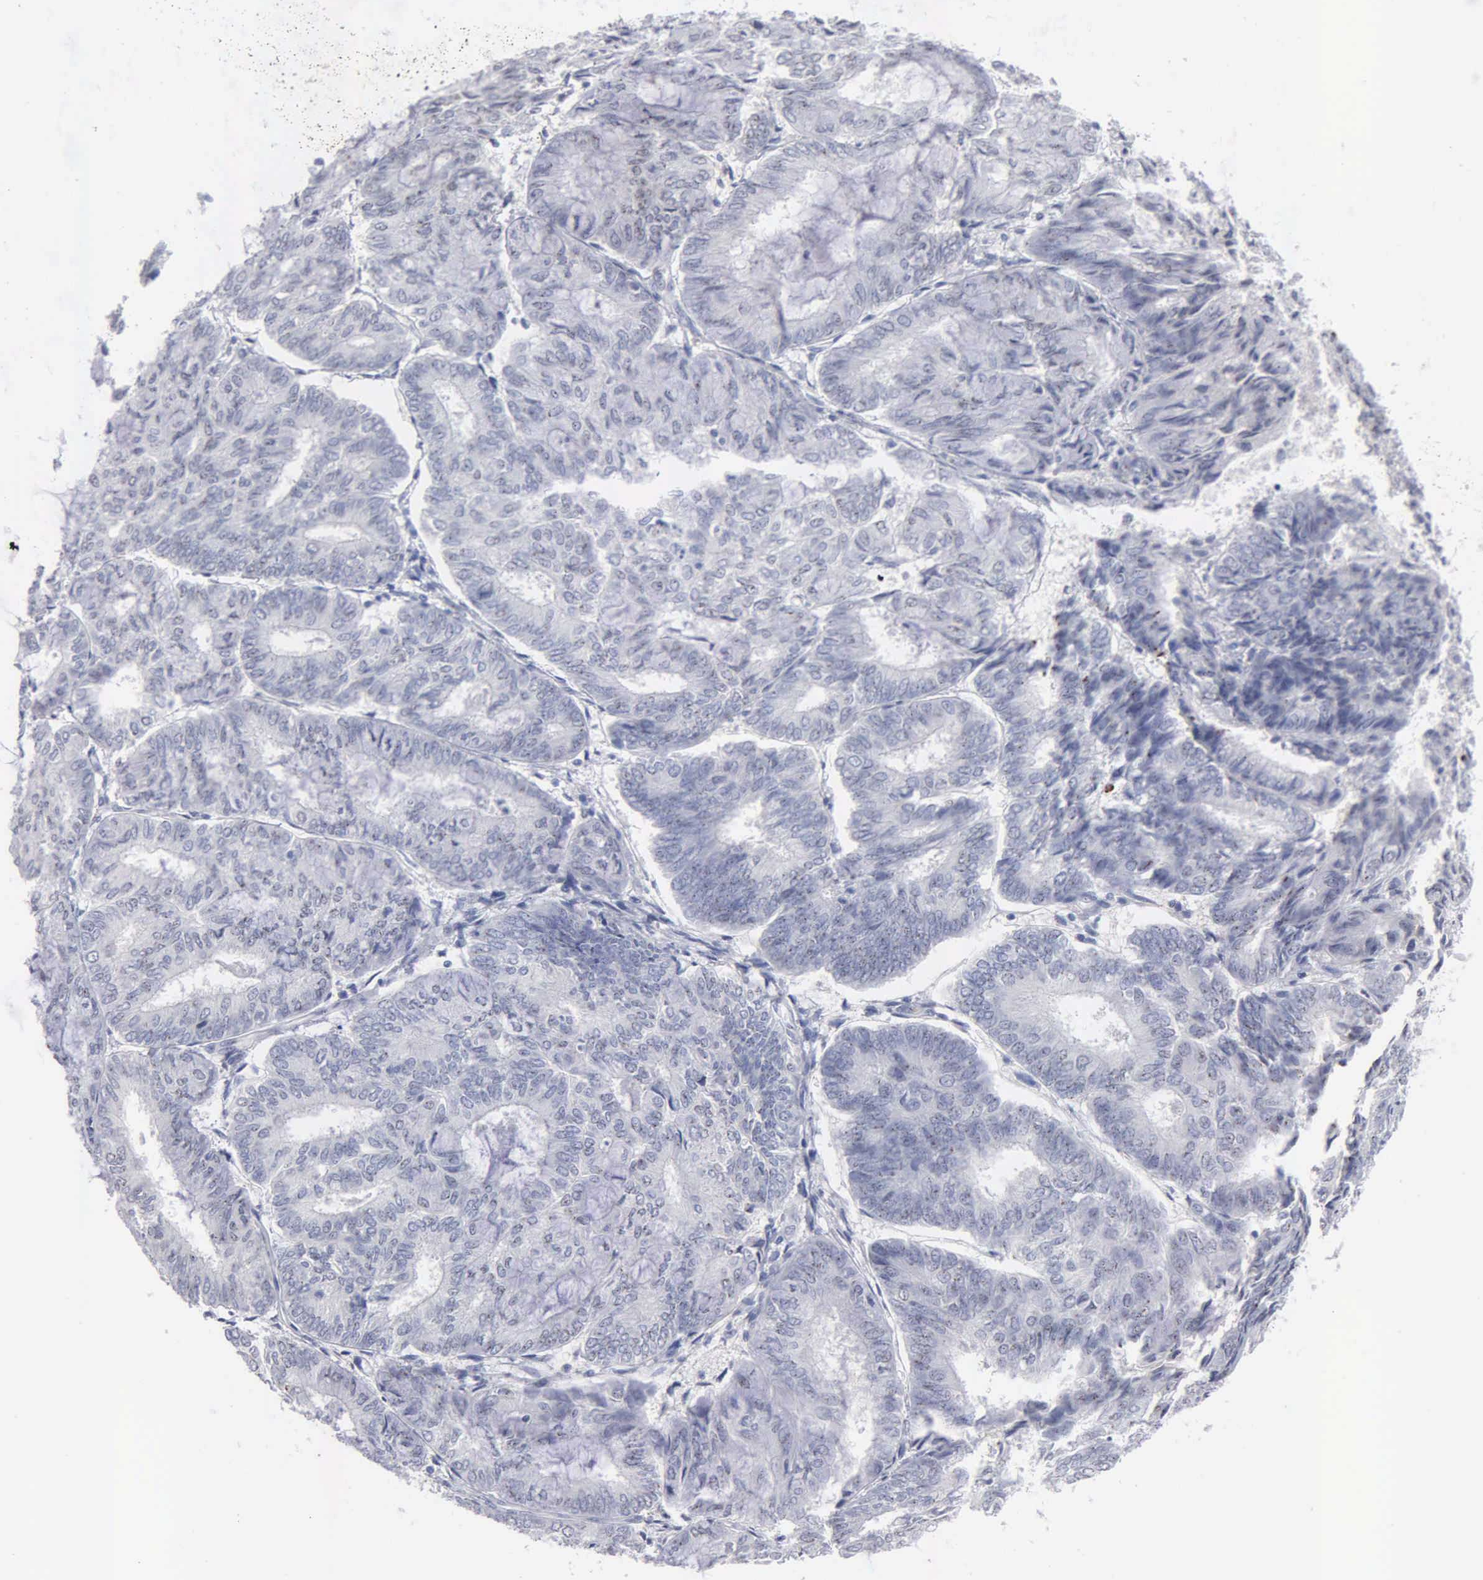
{"staining": {"intensity": "negative", "quantity": "none", "location": "none"}, "tissue": "endometrial cancer", "cell_type": "Tumor cells", "image_type": "cancer", "snomed": [{"axis": "morphology", "description": "Adenocarcinoma, NOS"}, {"axis": "topography", "description": "Endometrium"}], "caption": "There is no significant positivity in tumor cells of adenocarcinoma (endometrial).", "gene": "ASPHD2", "patient": {"sex": "female", "age": 59}}